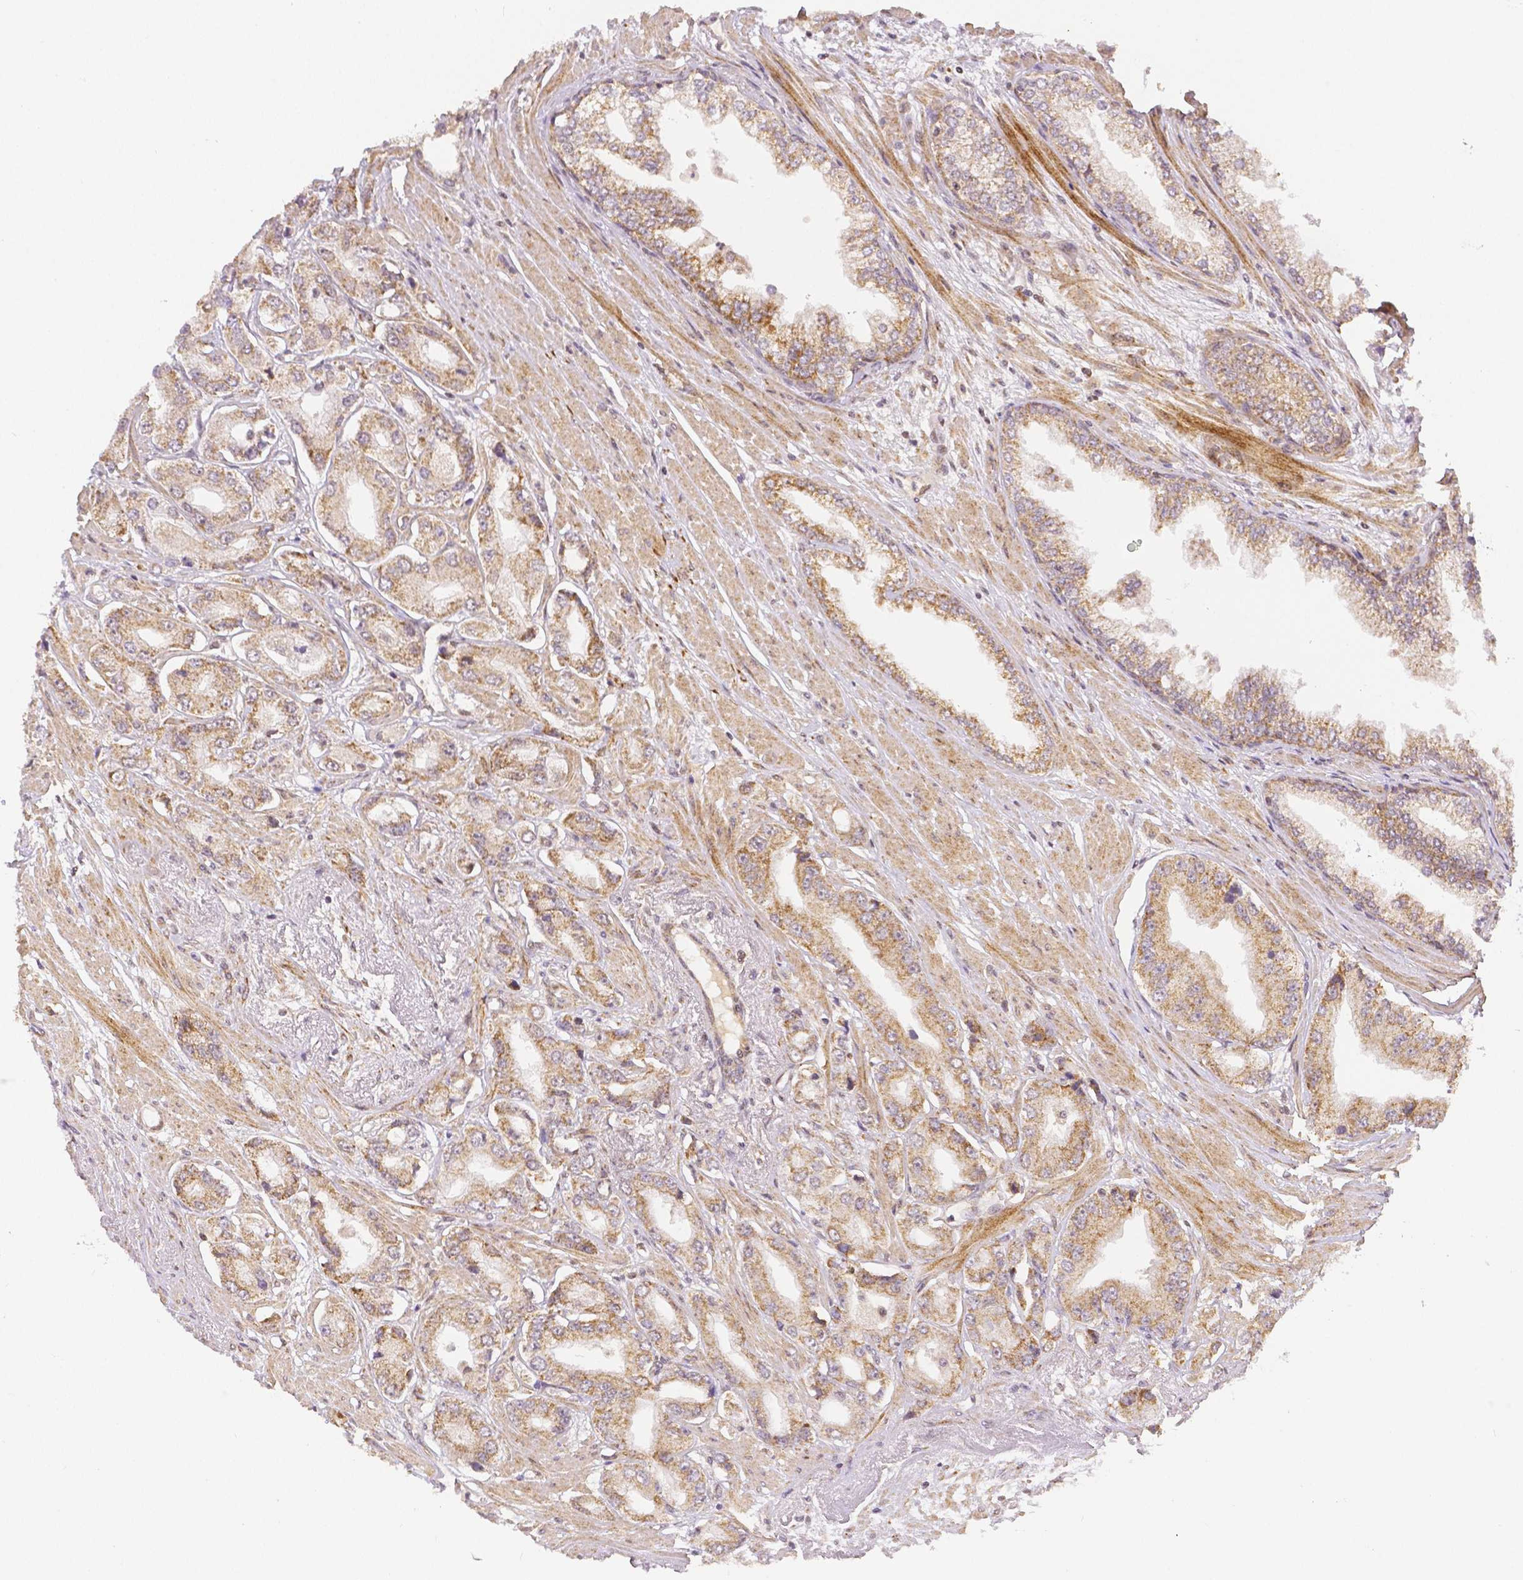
{"staining": {"intensity": "moderate", "quantity": ">75%", "location": "cytoplasmic/membranous"}, "tissue": "prostate cancer", "cell_type": "Tumor cells", "image_type": "cancer", "snomed": [{"axis": "morphology", "description": "Adenocarcinoma, Low grade"}, {"axis": "topography", "description": "Prostate"}], "caption": "Immunohistochemical staining of prostate low-grade adenocarcinoma shows medium levels of moderate cytoplasmic/membranous expression in about >75% of tumor cells. (DAB IHC with brightfield microscopy, high magnification).", "gene": "RHOT1", "patient": {"sex": "male", "age": 60}}